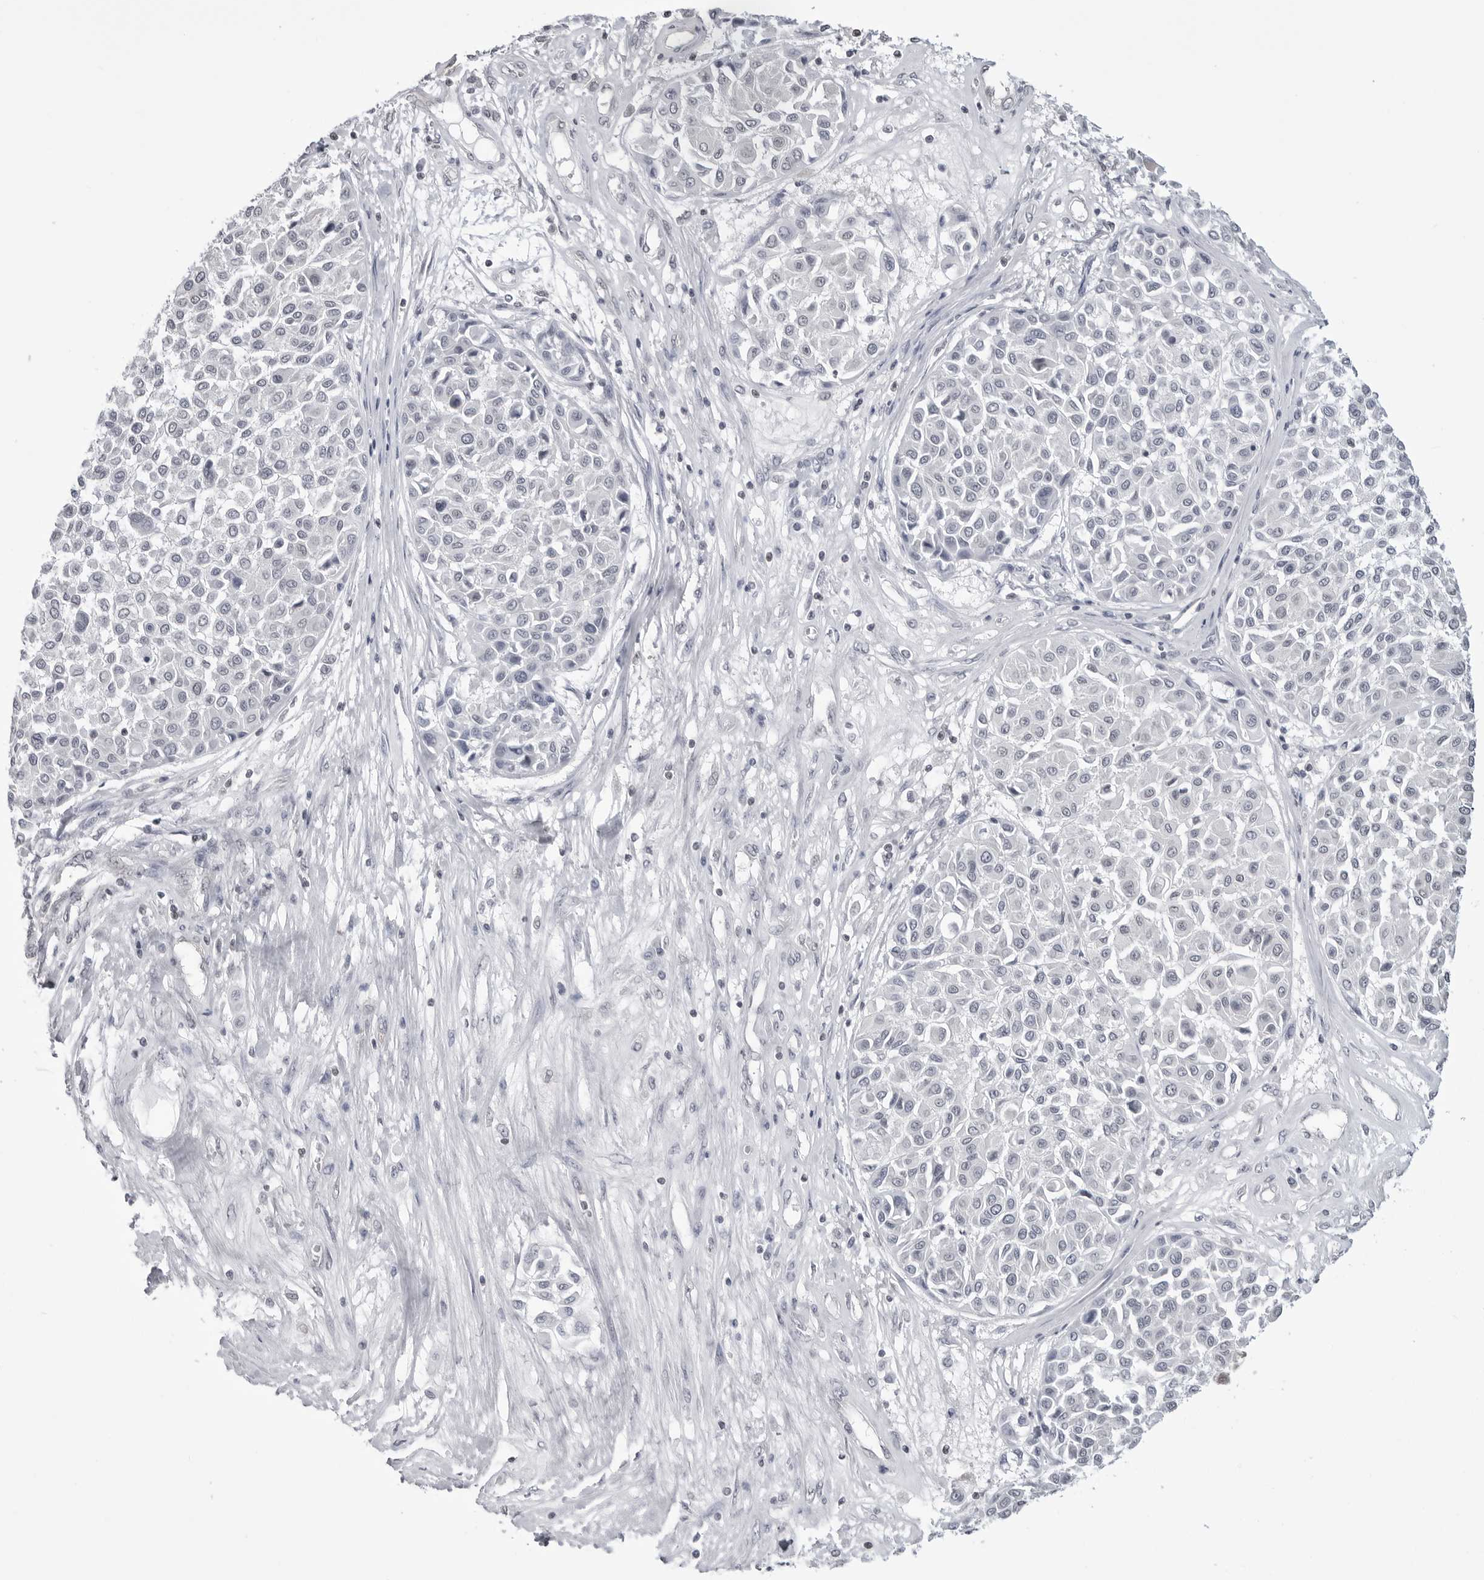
{"staining": {"intensity": "negative", "quantity": "none", "location": "none"}, "tissue": "melanoma", "cell_type": "Tumor cells", "image_type": "cancer", "snomed": [{"axis": "morphology", "description": "Malignant melanoma, Metastatic site"}, {"axis": "topography", "description": "Soft tissue"}], "caption": "High magnification brightfield microscopy of melanoma stained with DAB (brown) and counterstained with hematoxylin (blue): tumor cells show no significant expression.", "gene": "YWHAG", "patient": {"sex": "male", "age": 41}}